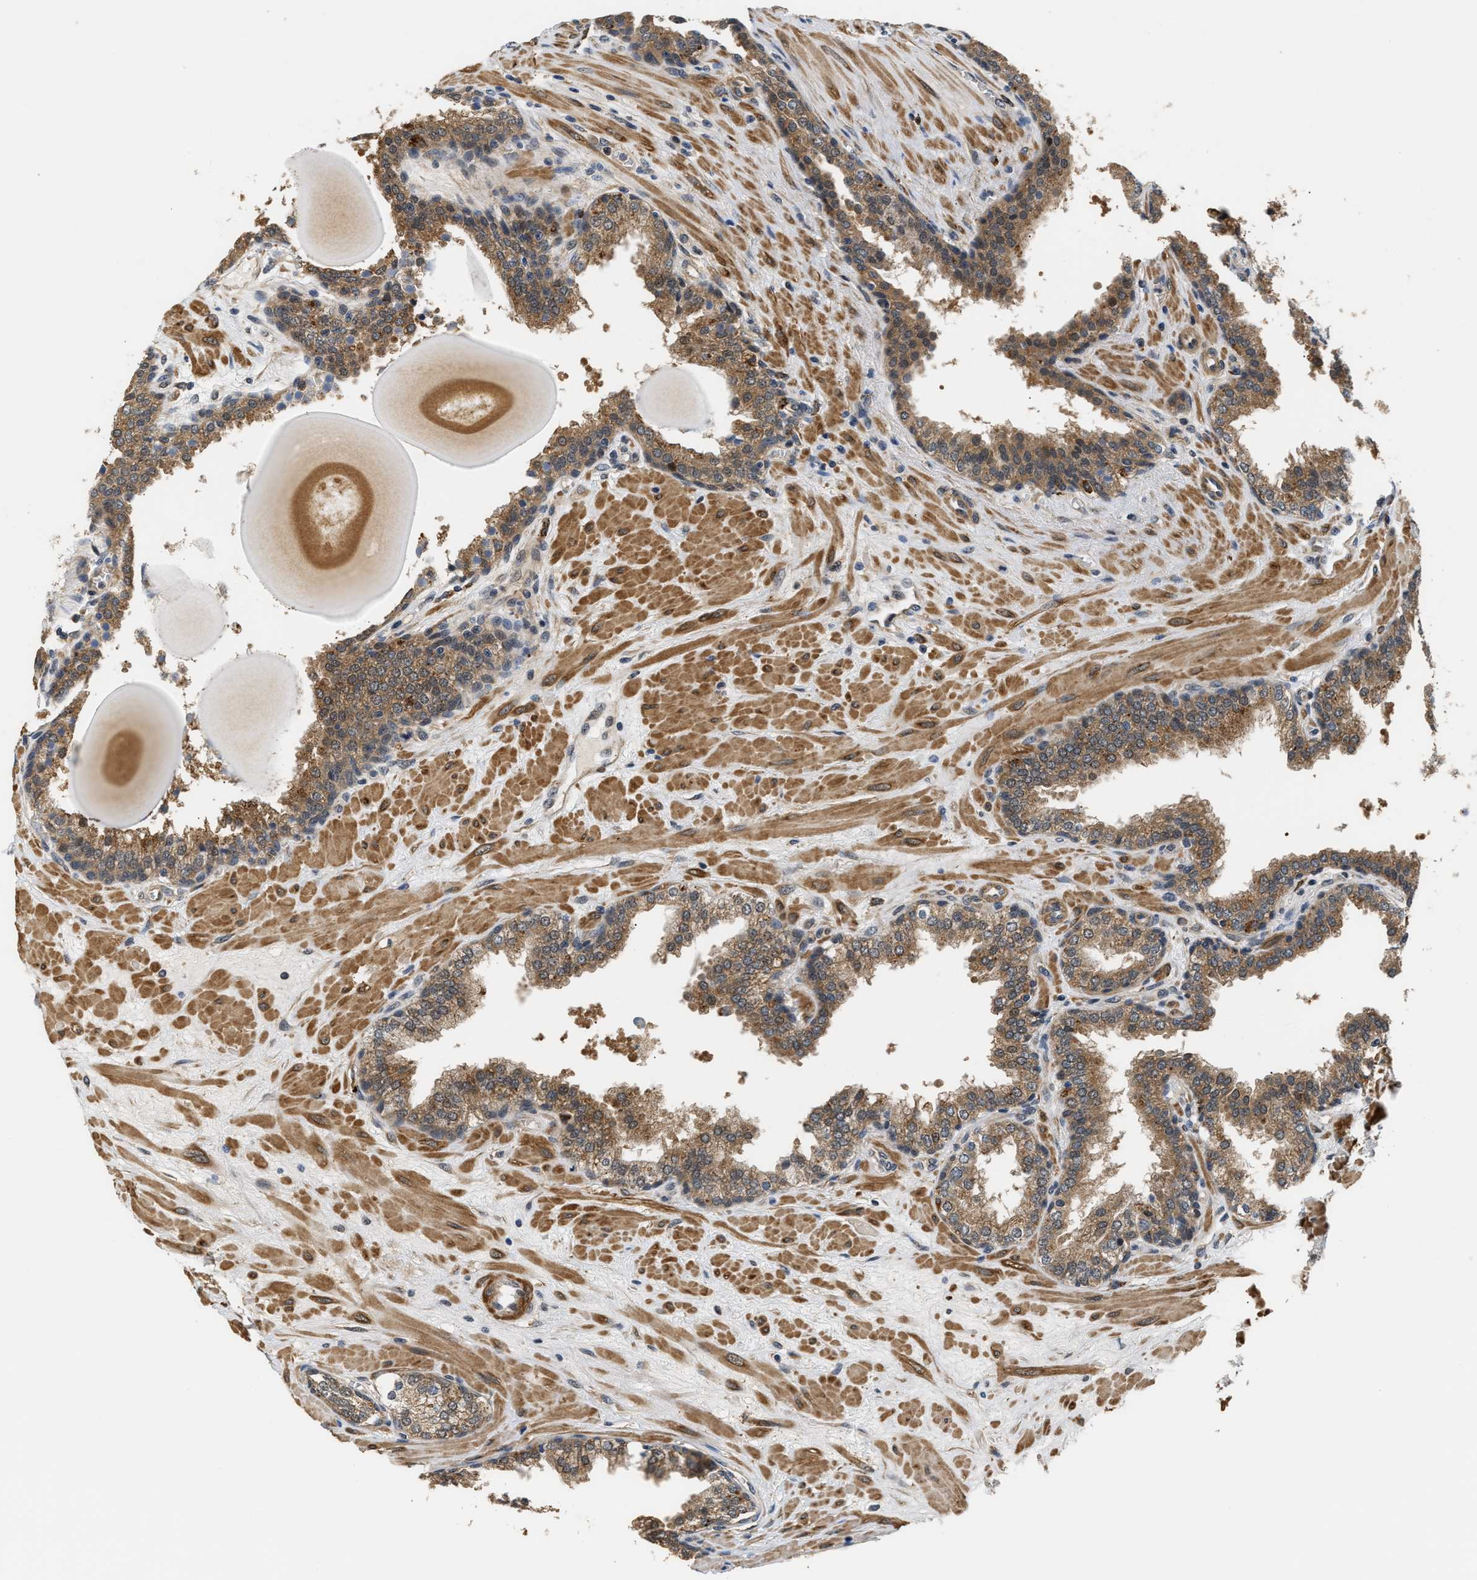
{"staining": {"intensity": "moderate", "quantity": ">75%", "location": "cytoplasmic/membranous"}, "tissue": "prostate", "cell_type": "Glandular cells", "image_type": "normal", "snomed": [{"axis": "morphology", "description": "Normal tissue, NOS"}, {"axis": "topography", "description": "Prostate"}], "caption": "Immunohistochemistry histopathology image of unremarkable human prostate stained for a protein (brown), which shows medium levels of moderate cytoplasmic/membranous staining in about >75% of glandular cells.", "gene": "LARP6", "patient": {"sex": "male", "age": 51}}